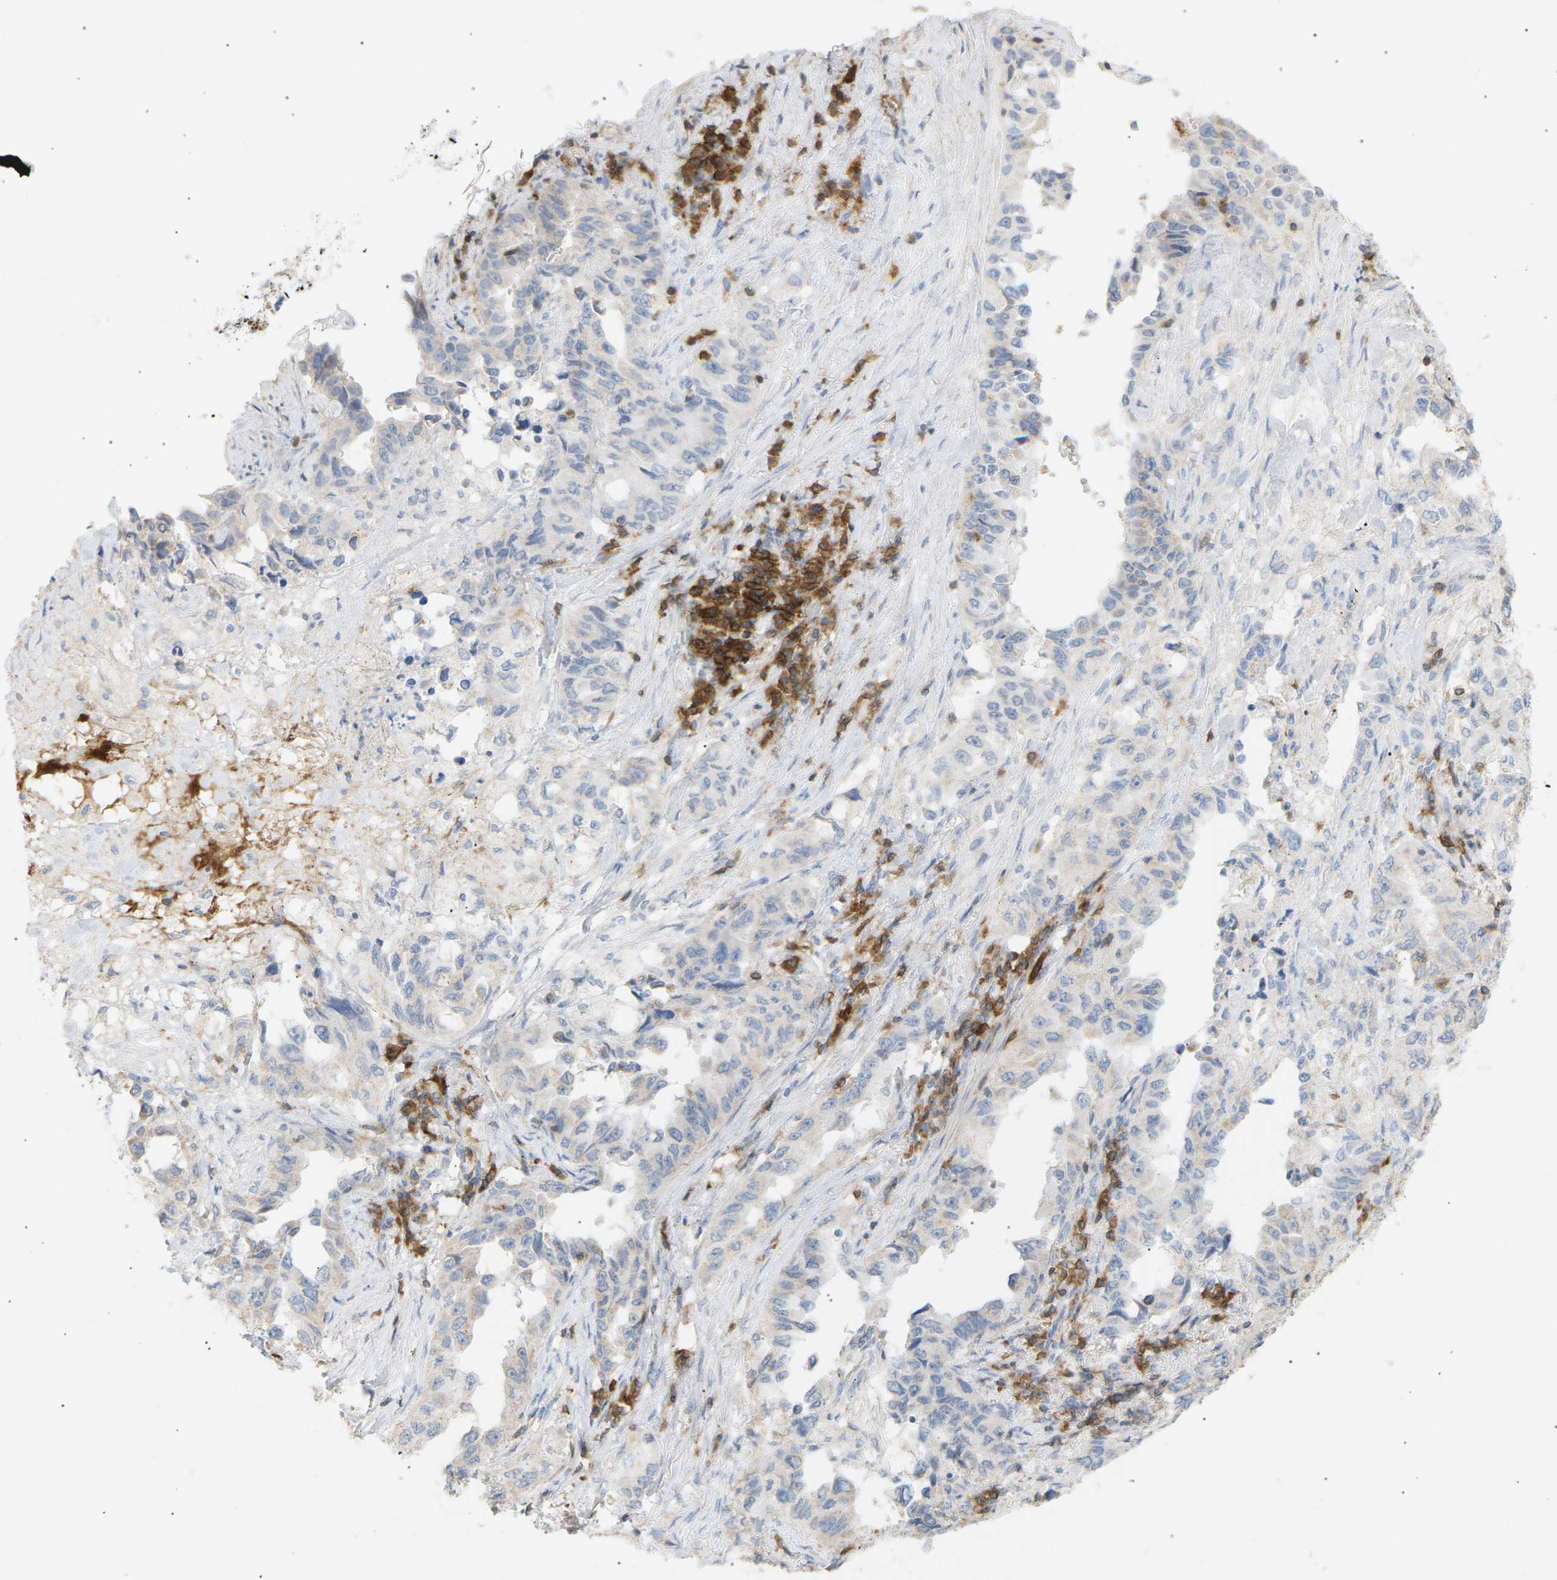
{"staining": {"intensity": "negative", "quantity": "none", "location": "none"}, "tissue": "lung cancer", "cell_type": "Tumor cells", "image_type": "cancer", "snomed": [{"axis": "morphology", "description": "Adenocarcinoma, NOS"}, {"axis": "topography", "description": "Lung"}], "caption": "Immunohistochemistry (IHC) histopathology image of neoplastic tissue: human lung adenocarcinoma stained with DAB exhibits no significant protein expression in tumor cells. Nuclei are stained in blue.", "gene": "LIME1", "patient": {"sex": "female", "age": 51}}